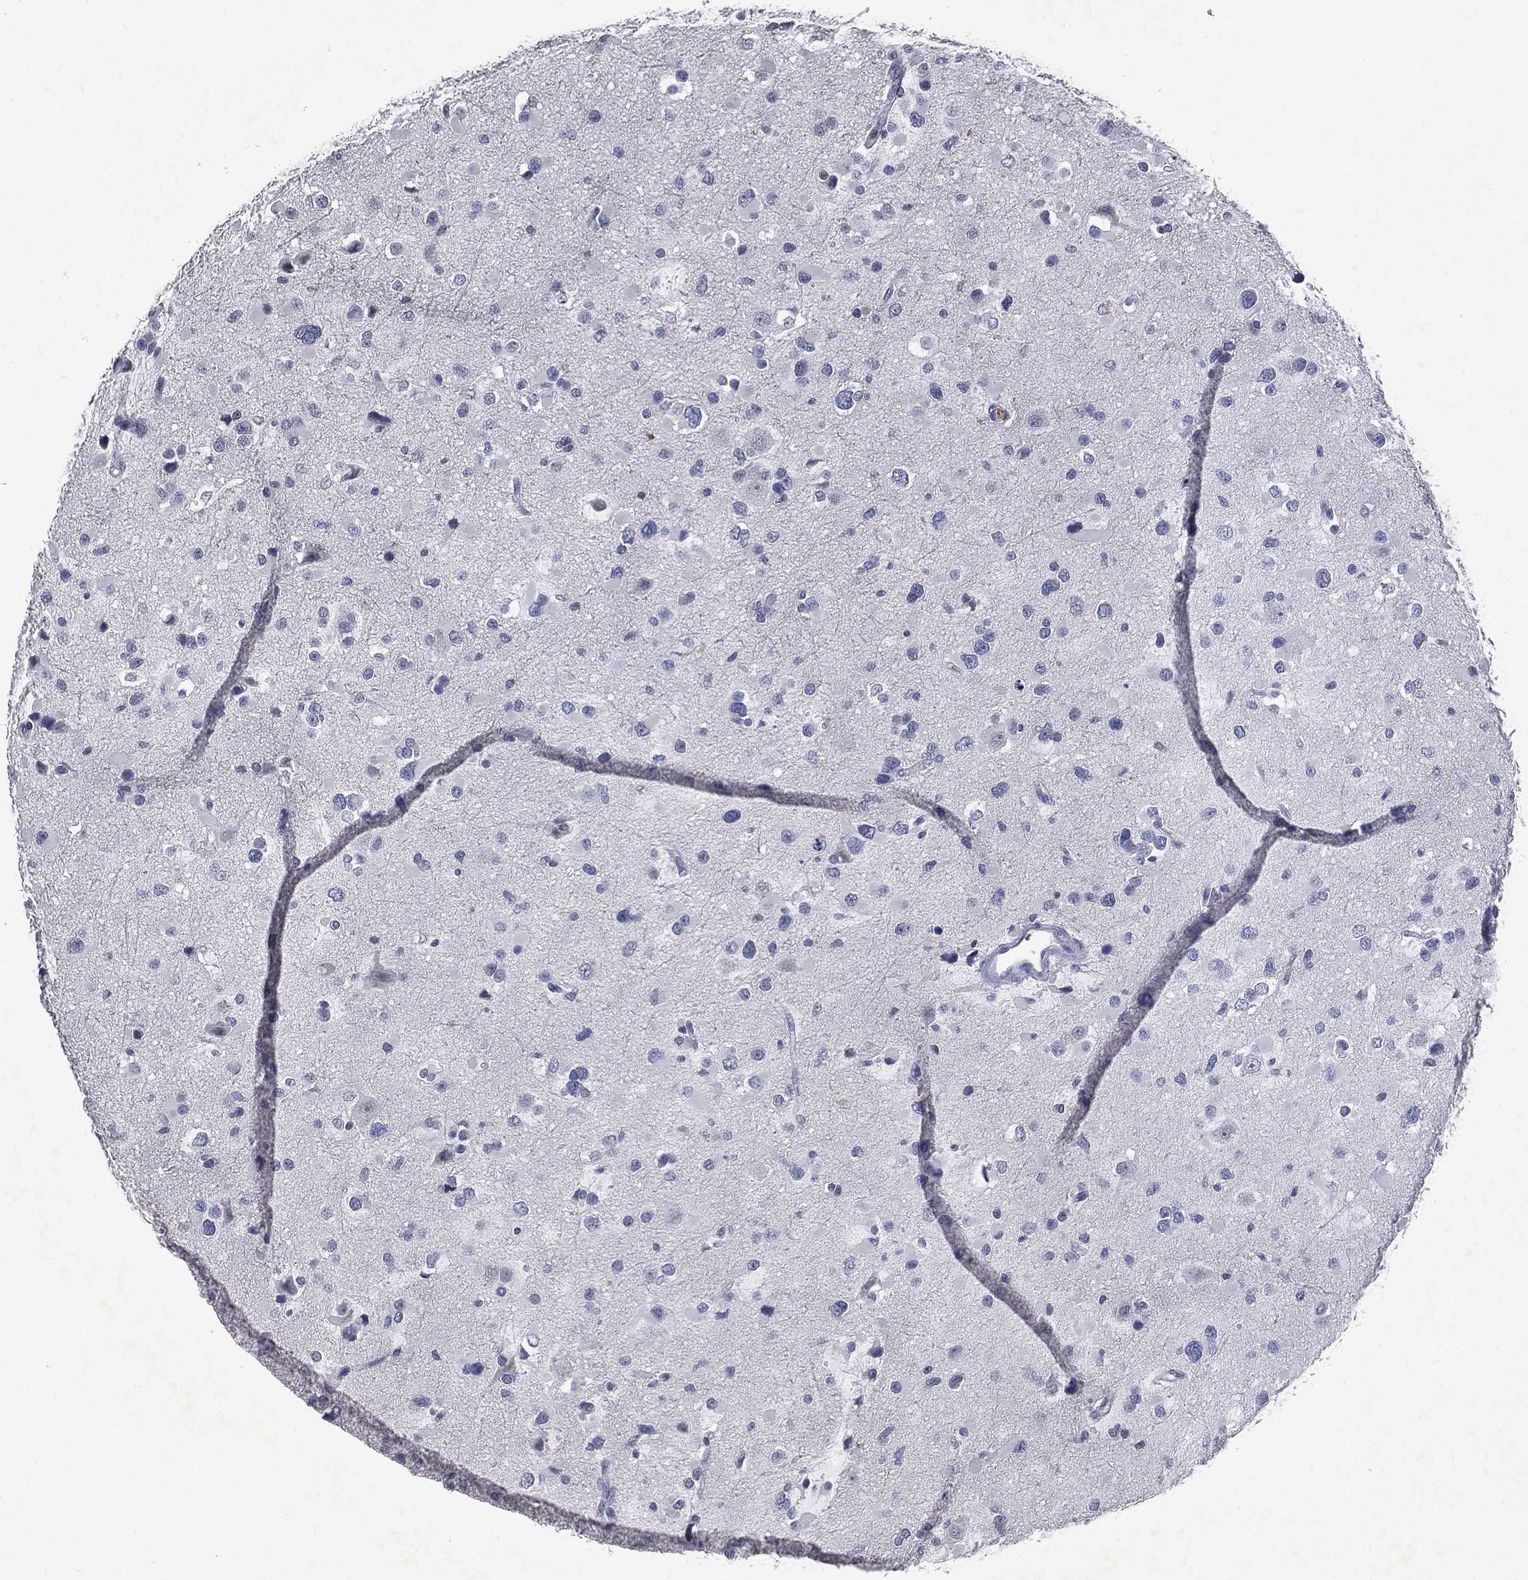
{"staining": {"intensity": "negative", "quantity": "none", "location": "none"}, "tissue": "glioma", "cell_type": "Tumor cells", "image_type": "cancer", "snomed": [{"axis": "morphology", "description": "Glioma, malignant, Low grade"}, {"axis": "topography", "description": "Brain"}], "caption": "Tumor cells show no significant protein positivity in low-grade glioma (malignant).", "gene": "SLC34A2", "patient": {"sex": "female", "age": 32}}